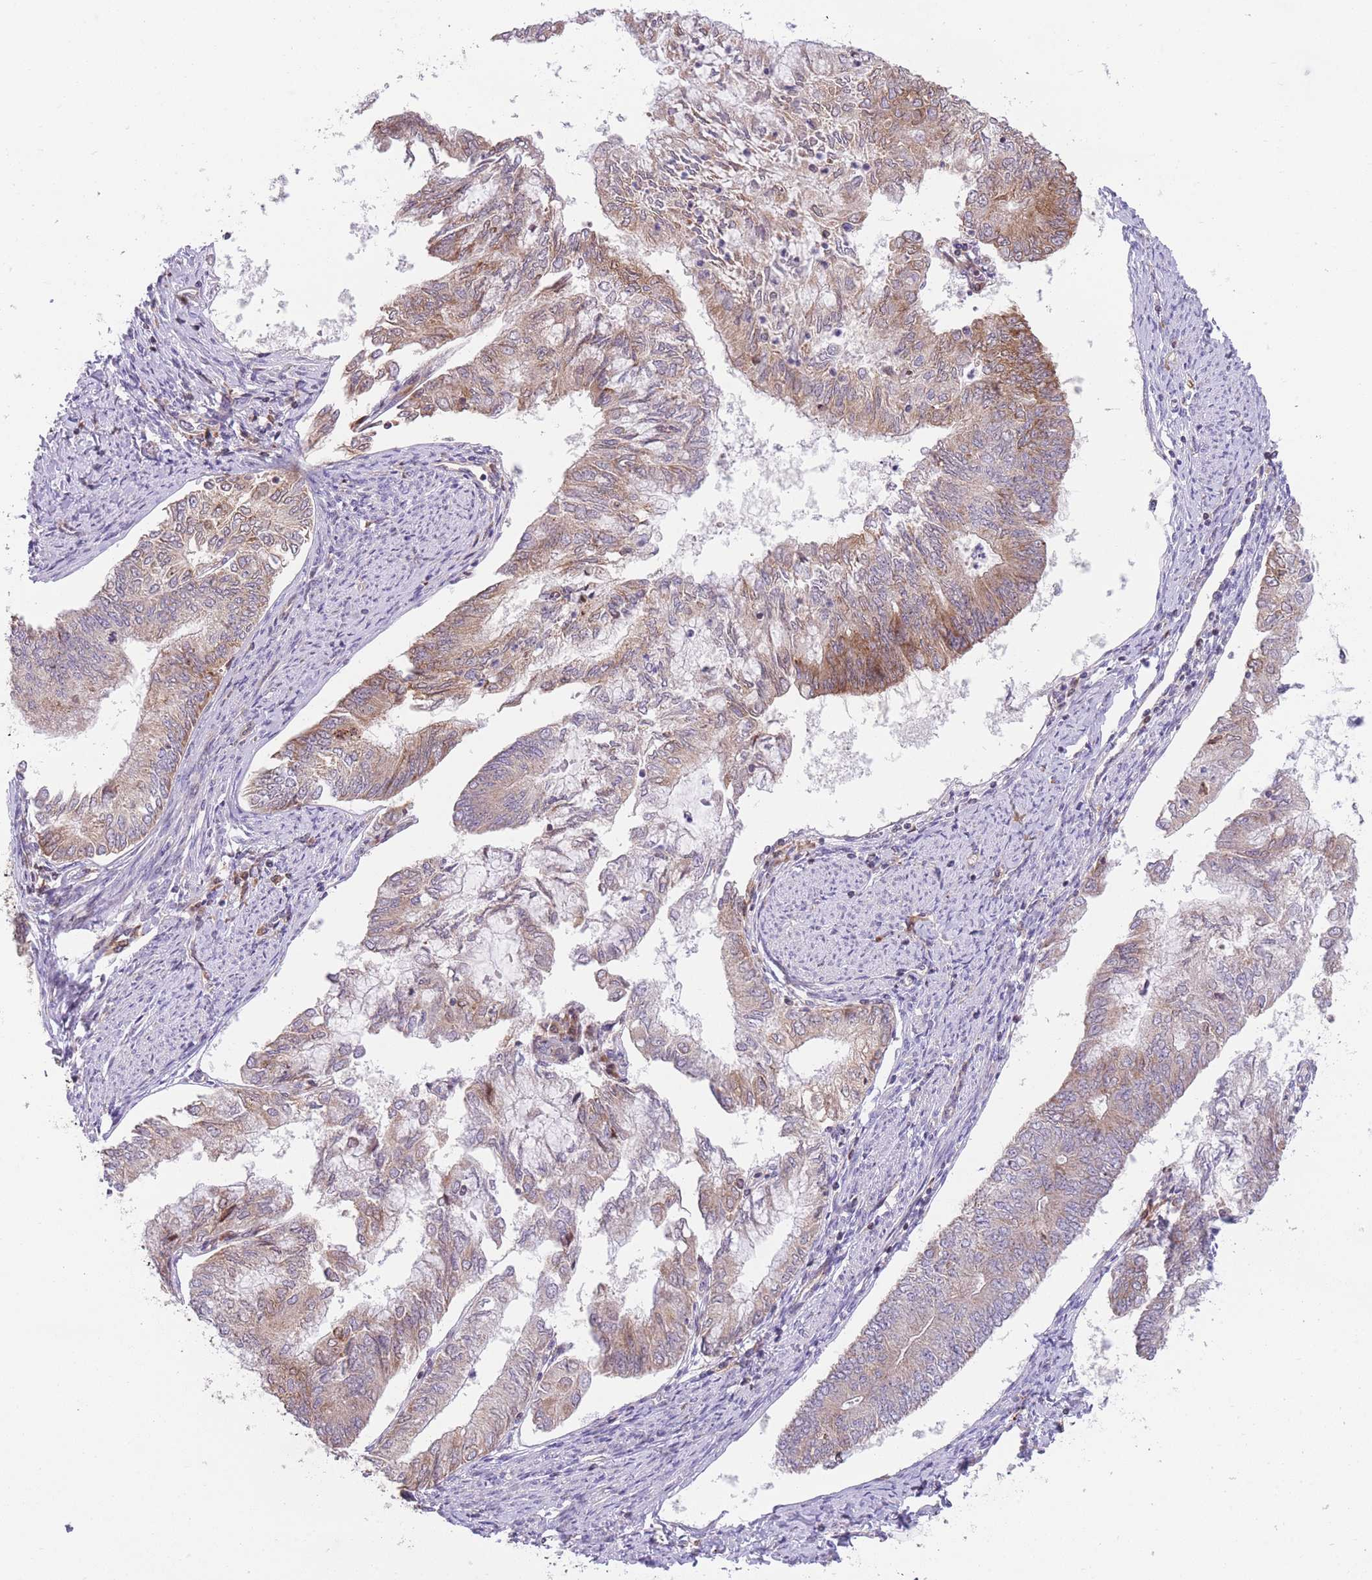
{"staining": {"intensity": "moderate", "quantity": "25%-75%", "location": "cytoplasmic/membranous"}, "tissue": "endometrial cancer", "cell_type": "Tumor cells", "image_type": "cancer", "snomed": [{"axis": "morphology", "description": "Adenocarcinoma, NOS"}, {"axis": "topography", "description": "Endometrium"}], "caption": "High-magnification brightfield microscopy of endometrial adenocarcinoma stained with DAB (3,3'-diaminobenzidine) (brown) and counterstained with hematoxylin (blue). tumor cells exhibit moderate cytoplasmic/membranous positivity is appreciated in about25%-75% of cells. (brown staining indicates protein expression, while blue staining denotes nuclei).", "gene": "BOLA2B", "patient": {"sex": "female", "age": 68}}